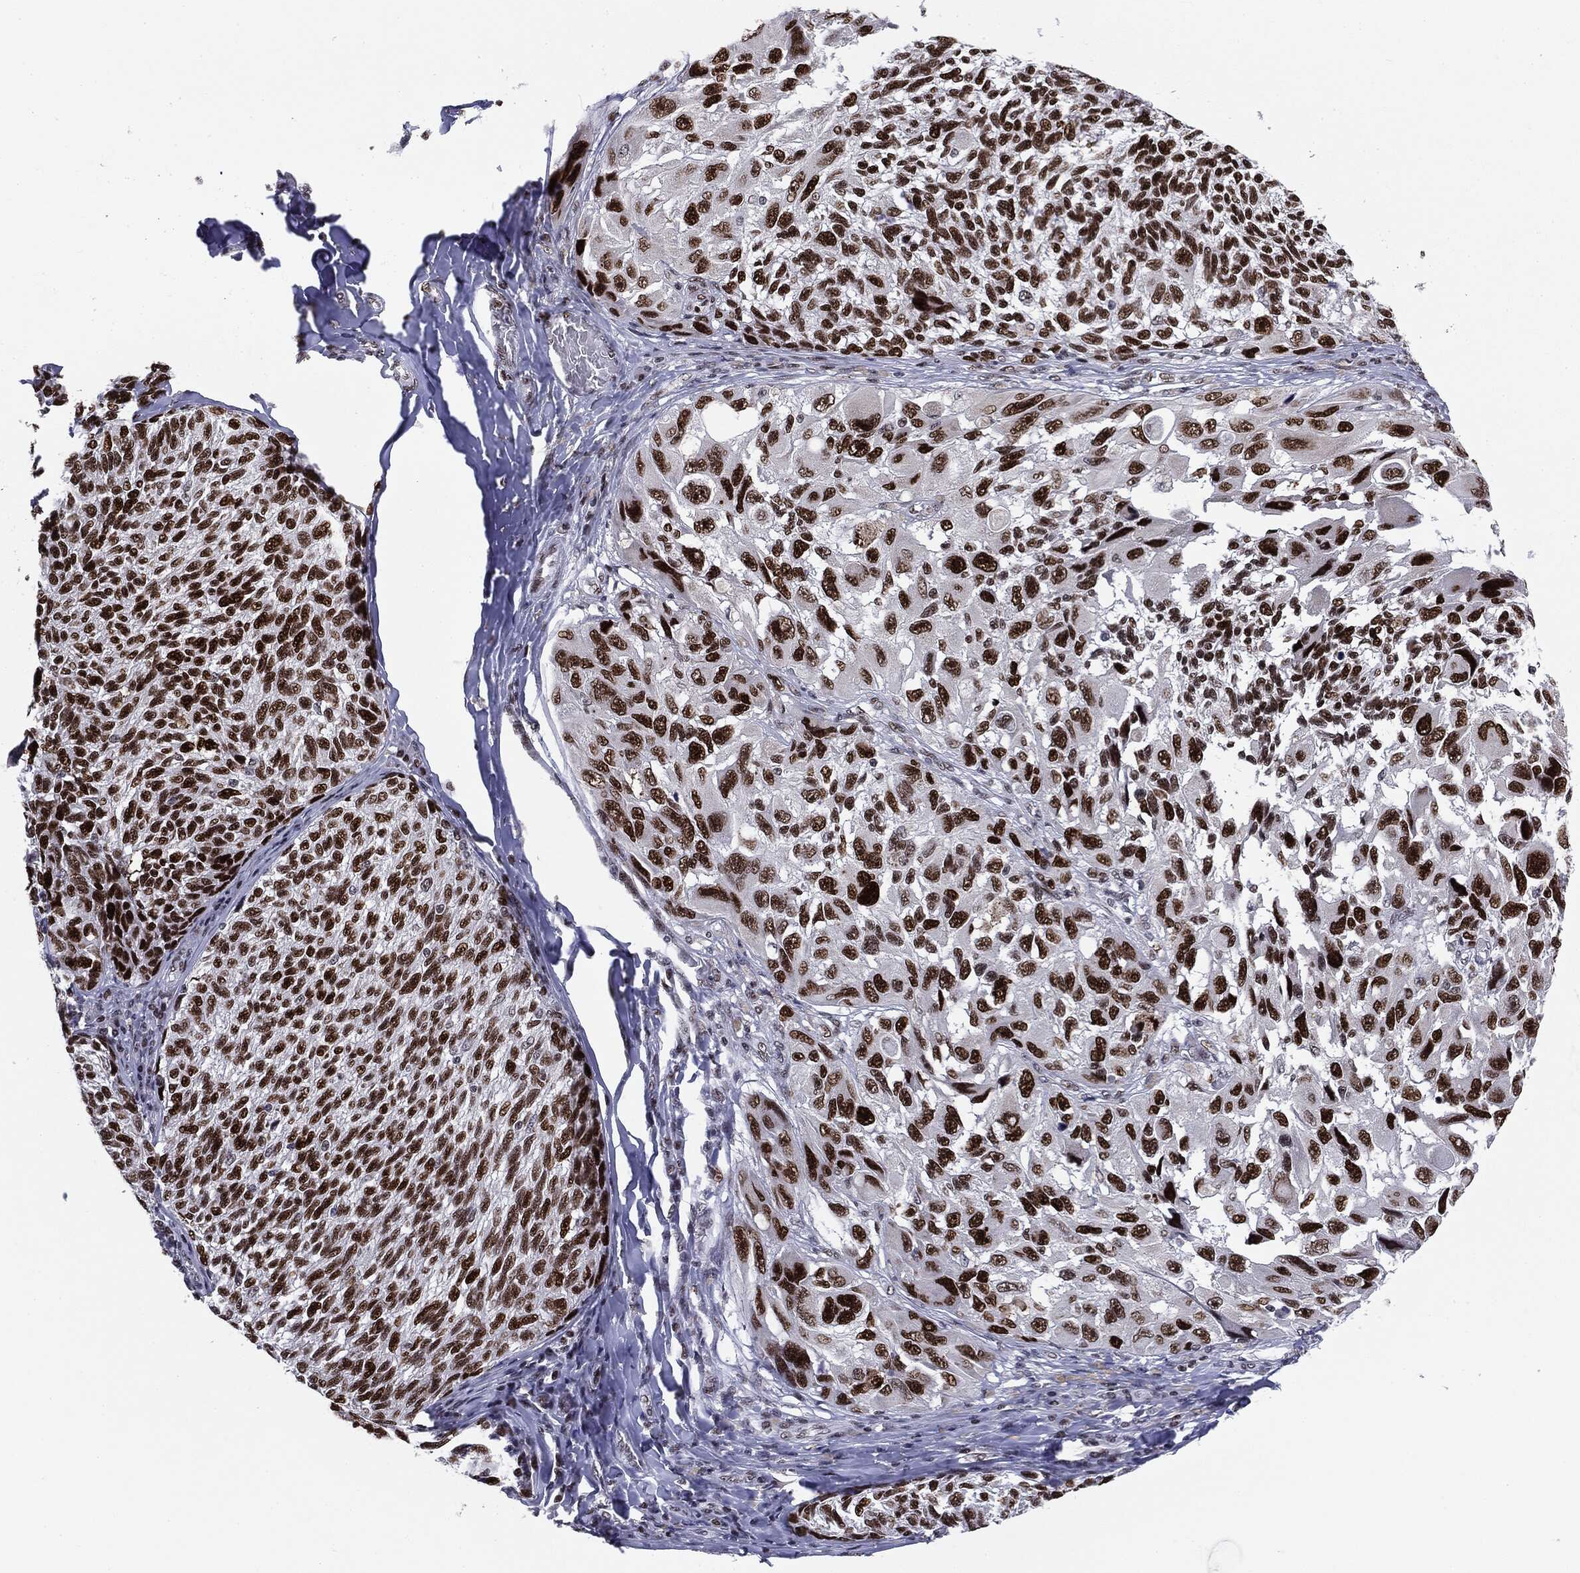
{"staining": {"intensity": "strong", "quantity": ">75%", "location": "nuclear"}, "tissue": "melanoma", "cell_type": "Tumor cells", "image_type": "cancer", "snomed": [{"axis": "morphology", "description": "Malignant melanoma, NOS"}, {"axis": "topography", "description": "Skin"}], "caption": "Melanoma tissue reveals strong nuclear expression in approximately >75% of tumor cells, visualized by immunohistochemistry. The protein of interest is shown in brown color, while the nuclei are stained blue.", "gene": "MDC1", "patient": {"sex": "female", "age": 73}}